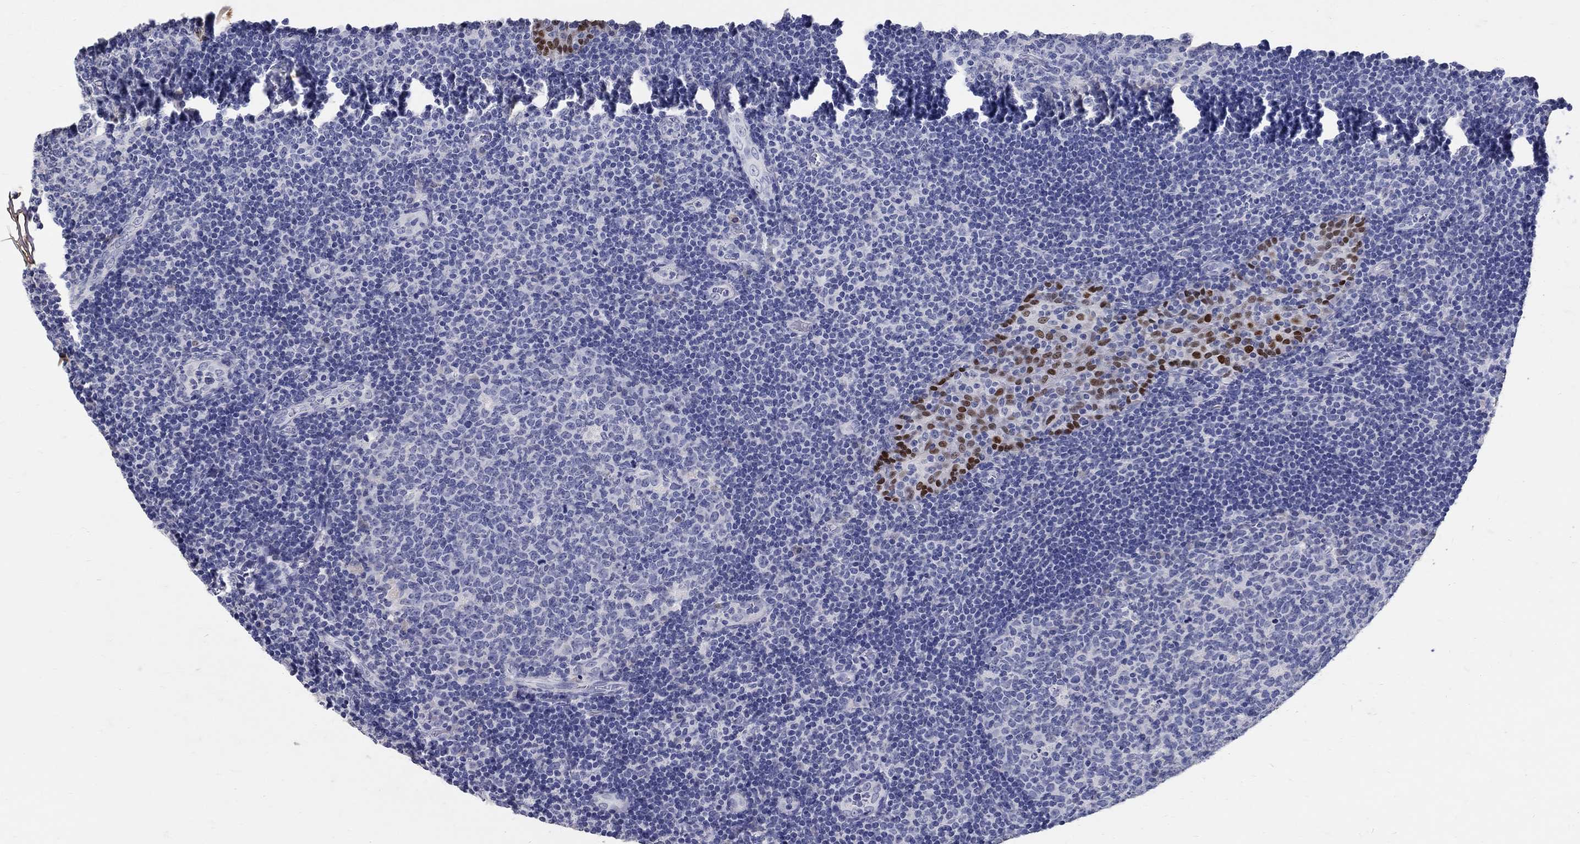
{"staining": {"intensity": "negative", "quantity": "none", "location": "none"}, "tissue": "tonsil", "cell_type": "Germinal center cells", "image_type": "normal", "snomed": [{"axis": "morphology", "description": "Normal tissue, NOS"}, {"axis": "topography", "description": "Tonsil"}], "caption": "DAB immunohistochemical staining of unremarkable human tonsil demonstrates no significant expression in germinal center cells.", "gene": "SOX2", "patient": {"sex": "female", "age": 13}}